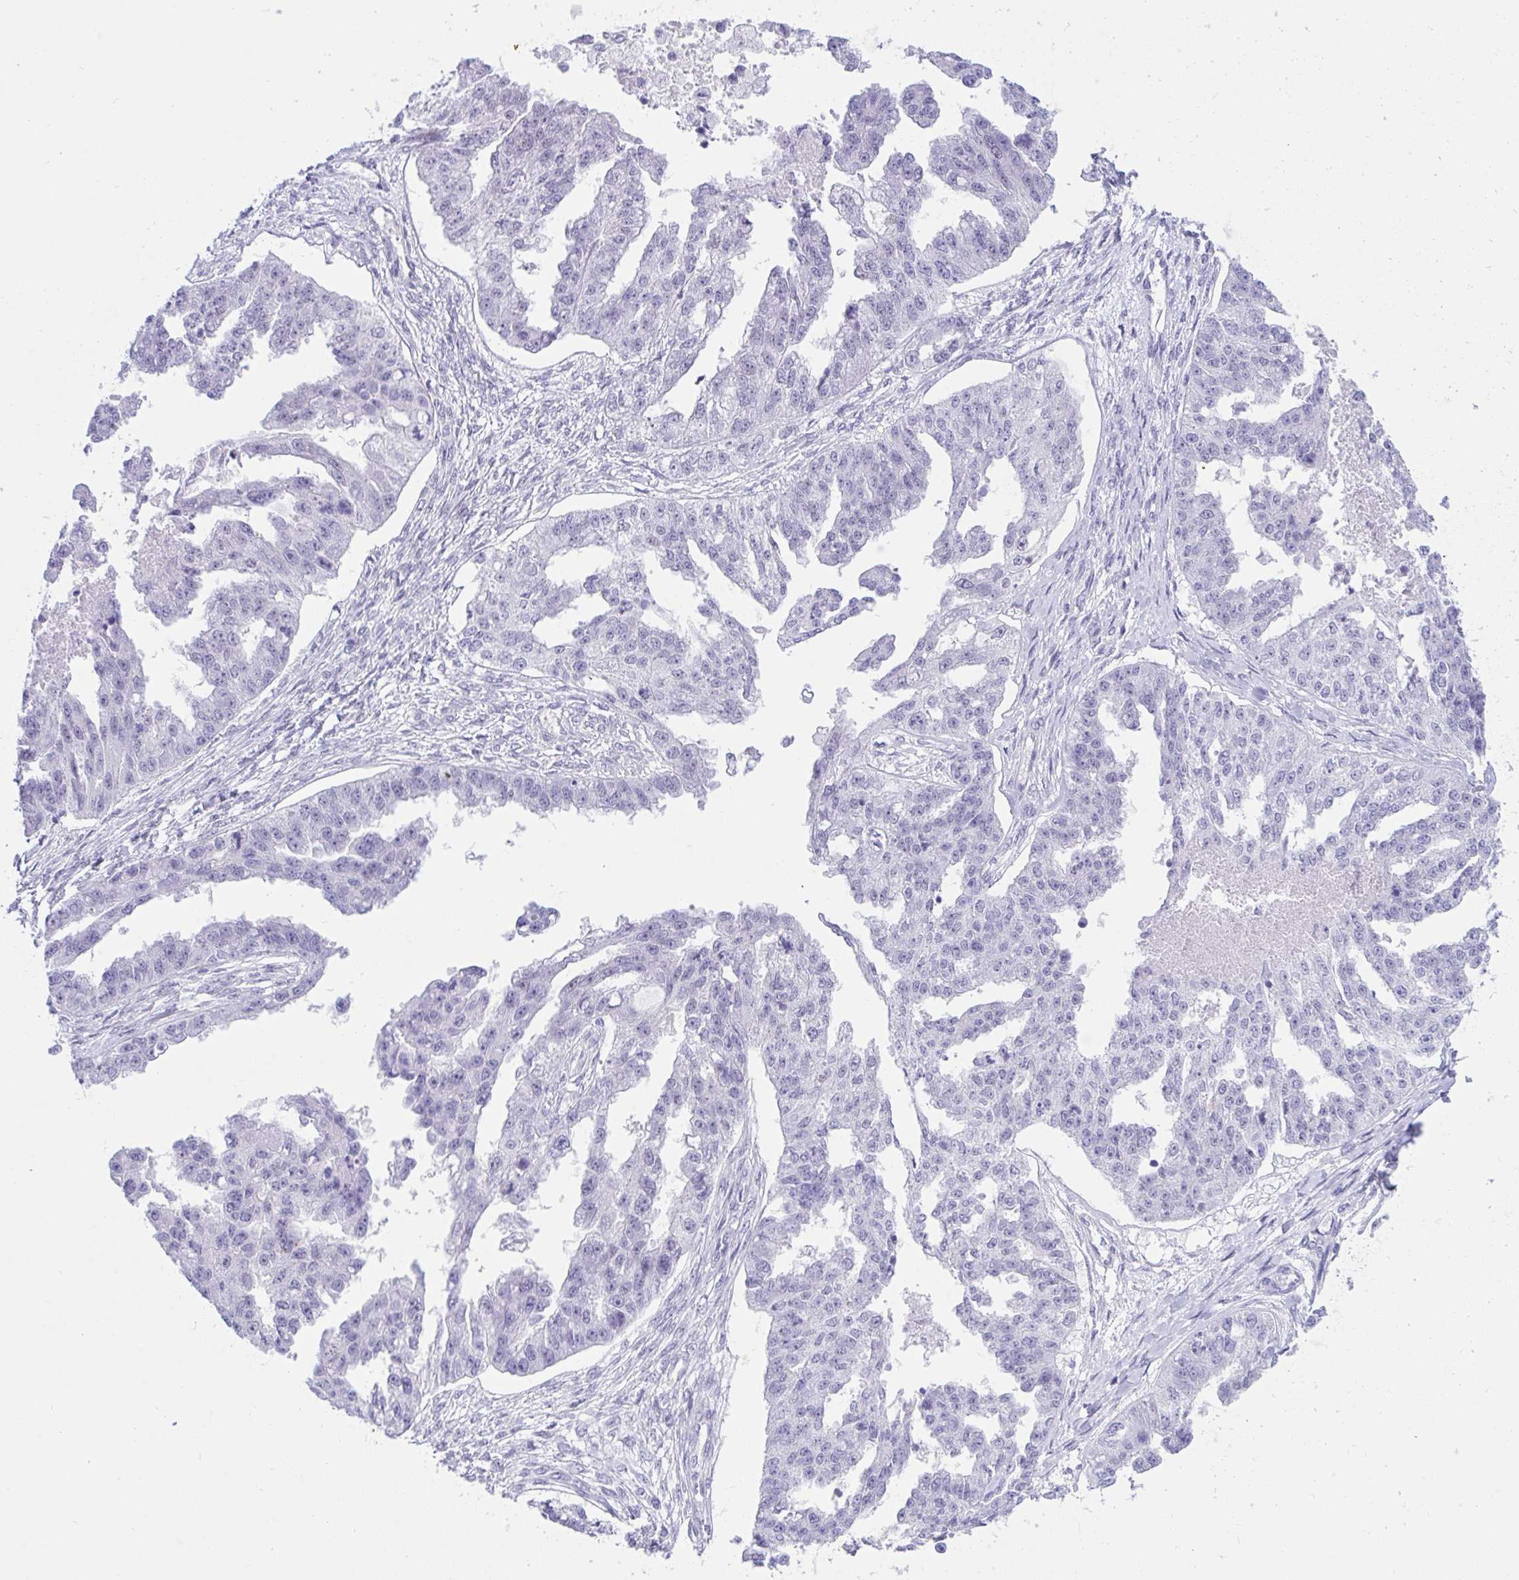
{"staining": {"intensity": "negative", "quantity": "none", "location": "none"}, "tissue": "ovarian cancer", "cell_type": "Tumor cells", "image_type": "cancer", "snomed": [{"axis": "morphology", "description": "Cystadenocarcinoma, serous, NOS"}, {"axis": "topography", "description": "Ovary"}], "caption": "Histopathology image shows no protein expression in tumor cells of ovarian cancer tissue.", "gene": "IKZF2", "patient": {"sex": "female", "age": 58}}